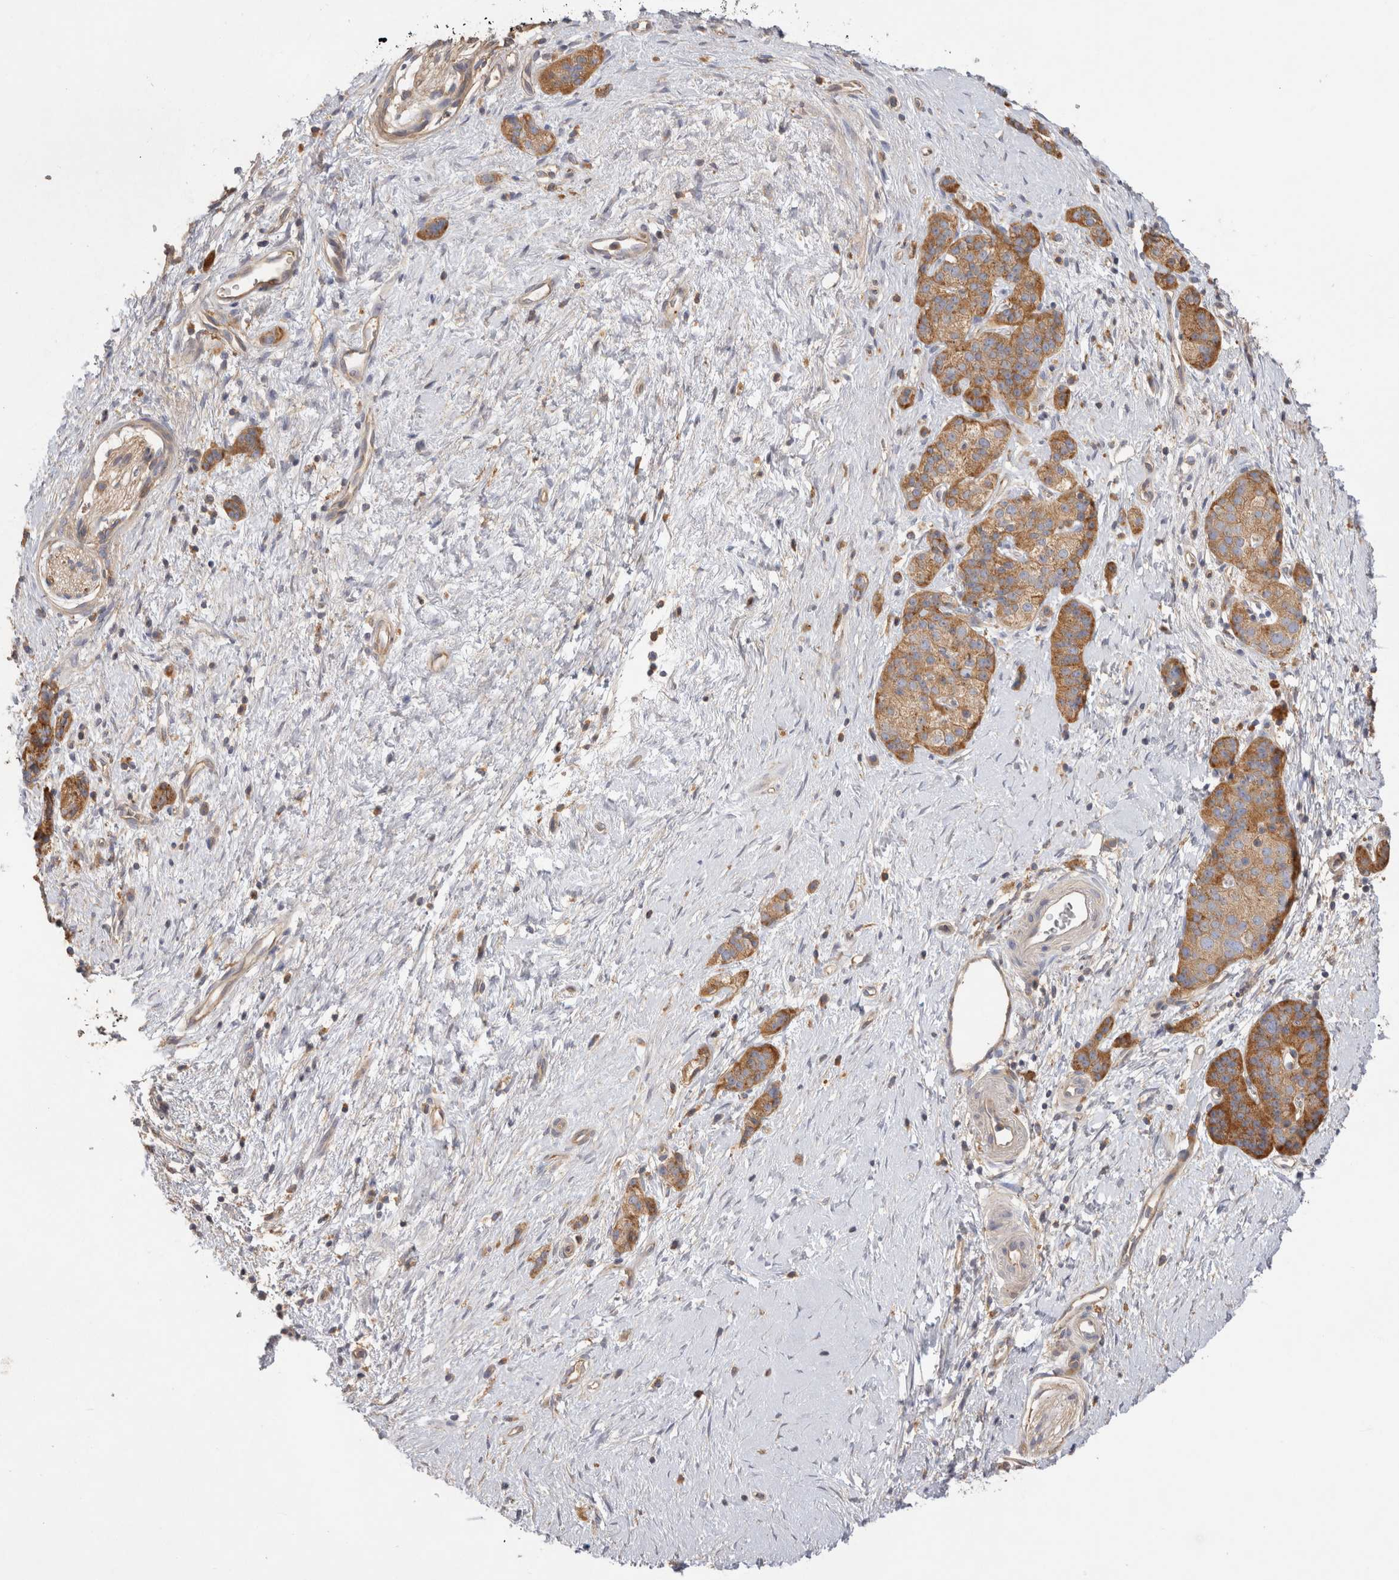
{"staining": {"intensity": "moderate", "quantity": ">75%", "location": "cytoplasmic/membranous"}, "tissue": "pancreatic cancer", "cell_type": "Tumor cells", "image_type": "cancer", "snomed": [{"axis": "morphology", "description": "Adenocarcinoma, NOS"}, {"axis": "topography", "description": "Pancreas"}], "caption": "Immunohistochemistry staining of pancreatic adenocarcinoma, which exhibits medium levels of moderate cytoplasmic/membranous positivity in about >75% of tumor cells indicating moderate cytoplasmic/membranous protein staining. The staining was performed using DAB (3,3'-diaminobenzidine) (brown) for protein detection and nuclei were counterstained in hematoxylin (blue).", "gene": "CHMP6", "patient": {"sex": "male", "age": 50}}